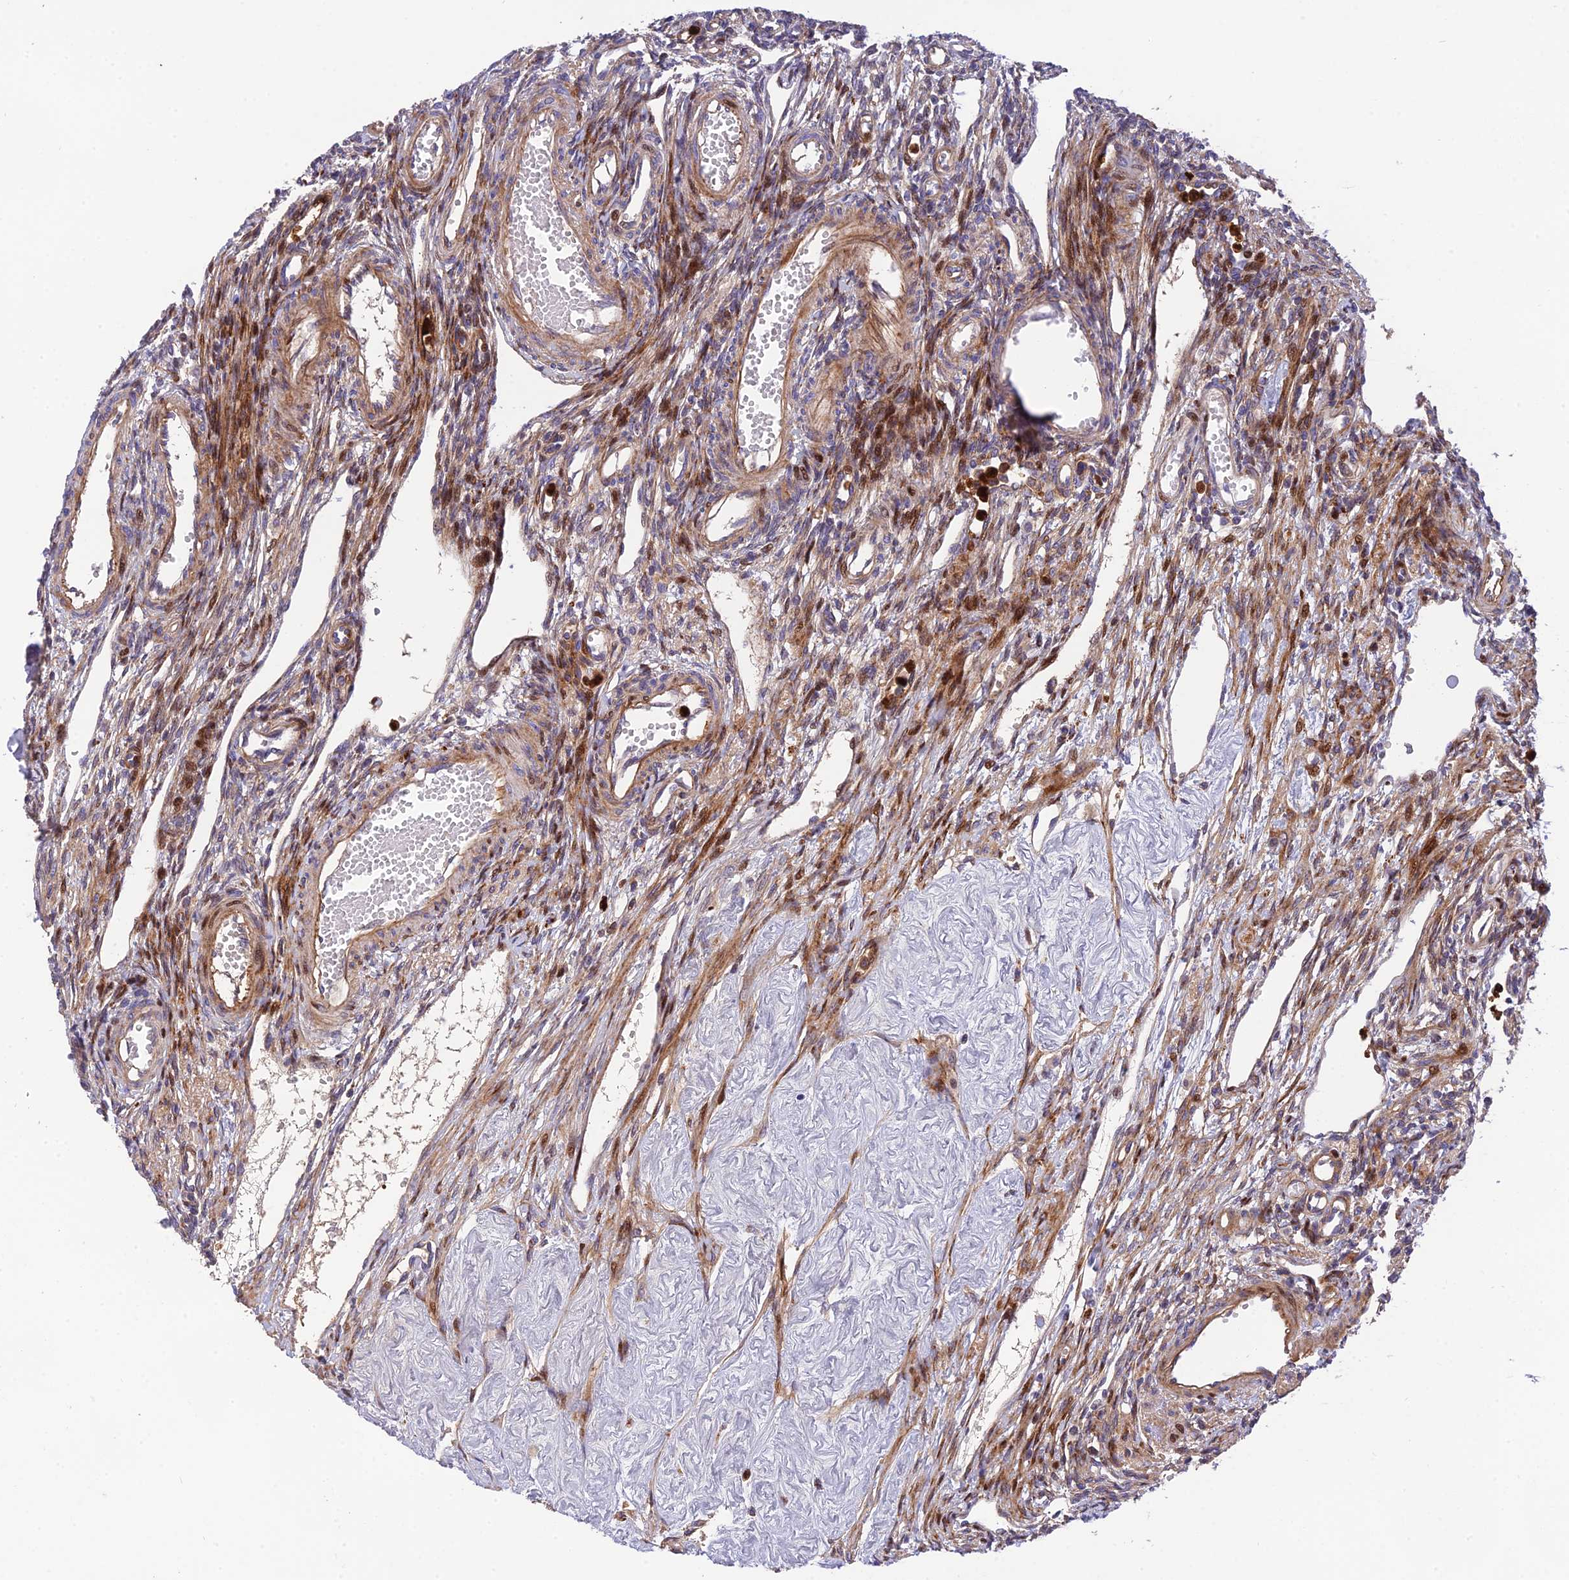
{"staining": {"intensity": "moderate", "quantity": "<25%", "location": "cytoplasmic/membranous,nuclear"}, "tissue": "ovary", "cell_type": "Ovarian stroma cells", "image_type": "normal", "snomed": [{"axis": "morphology", "description": "Normal tissue, NOS"}, {"axis": "morphology", "description": "Cyst, NOS"}, {"axis": "topography", "description": "Ovary"}], "caption": "This image exhibits unremarkable ovary stained with immunohistochemistry (IHC) to label a protein in brown. The cytoplasmic/membranous,nuclear of ovarian stroma cells show moderate positivity for the protein. Nuclei are counter-stained blue.", "gene": "CPSF4L", "patient": {"sex": "female", "age": 33}}